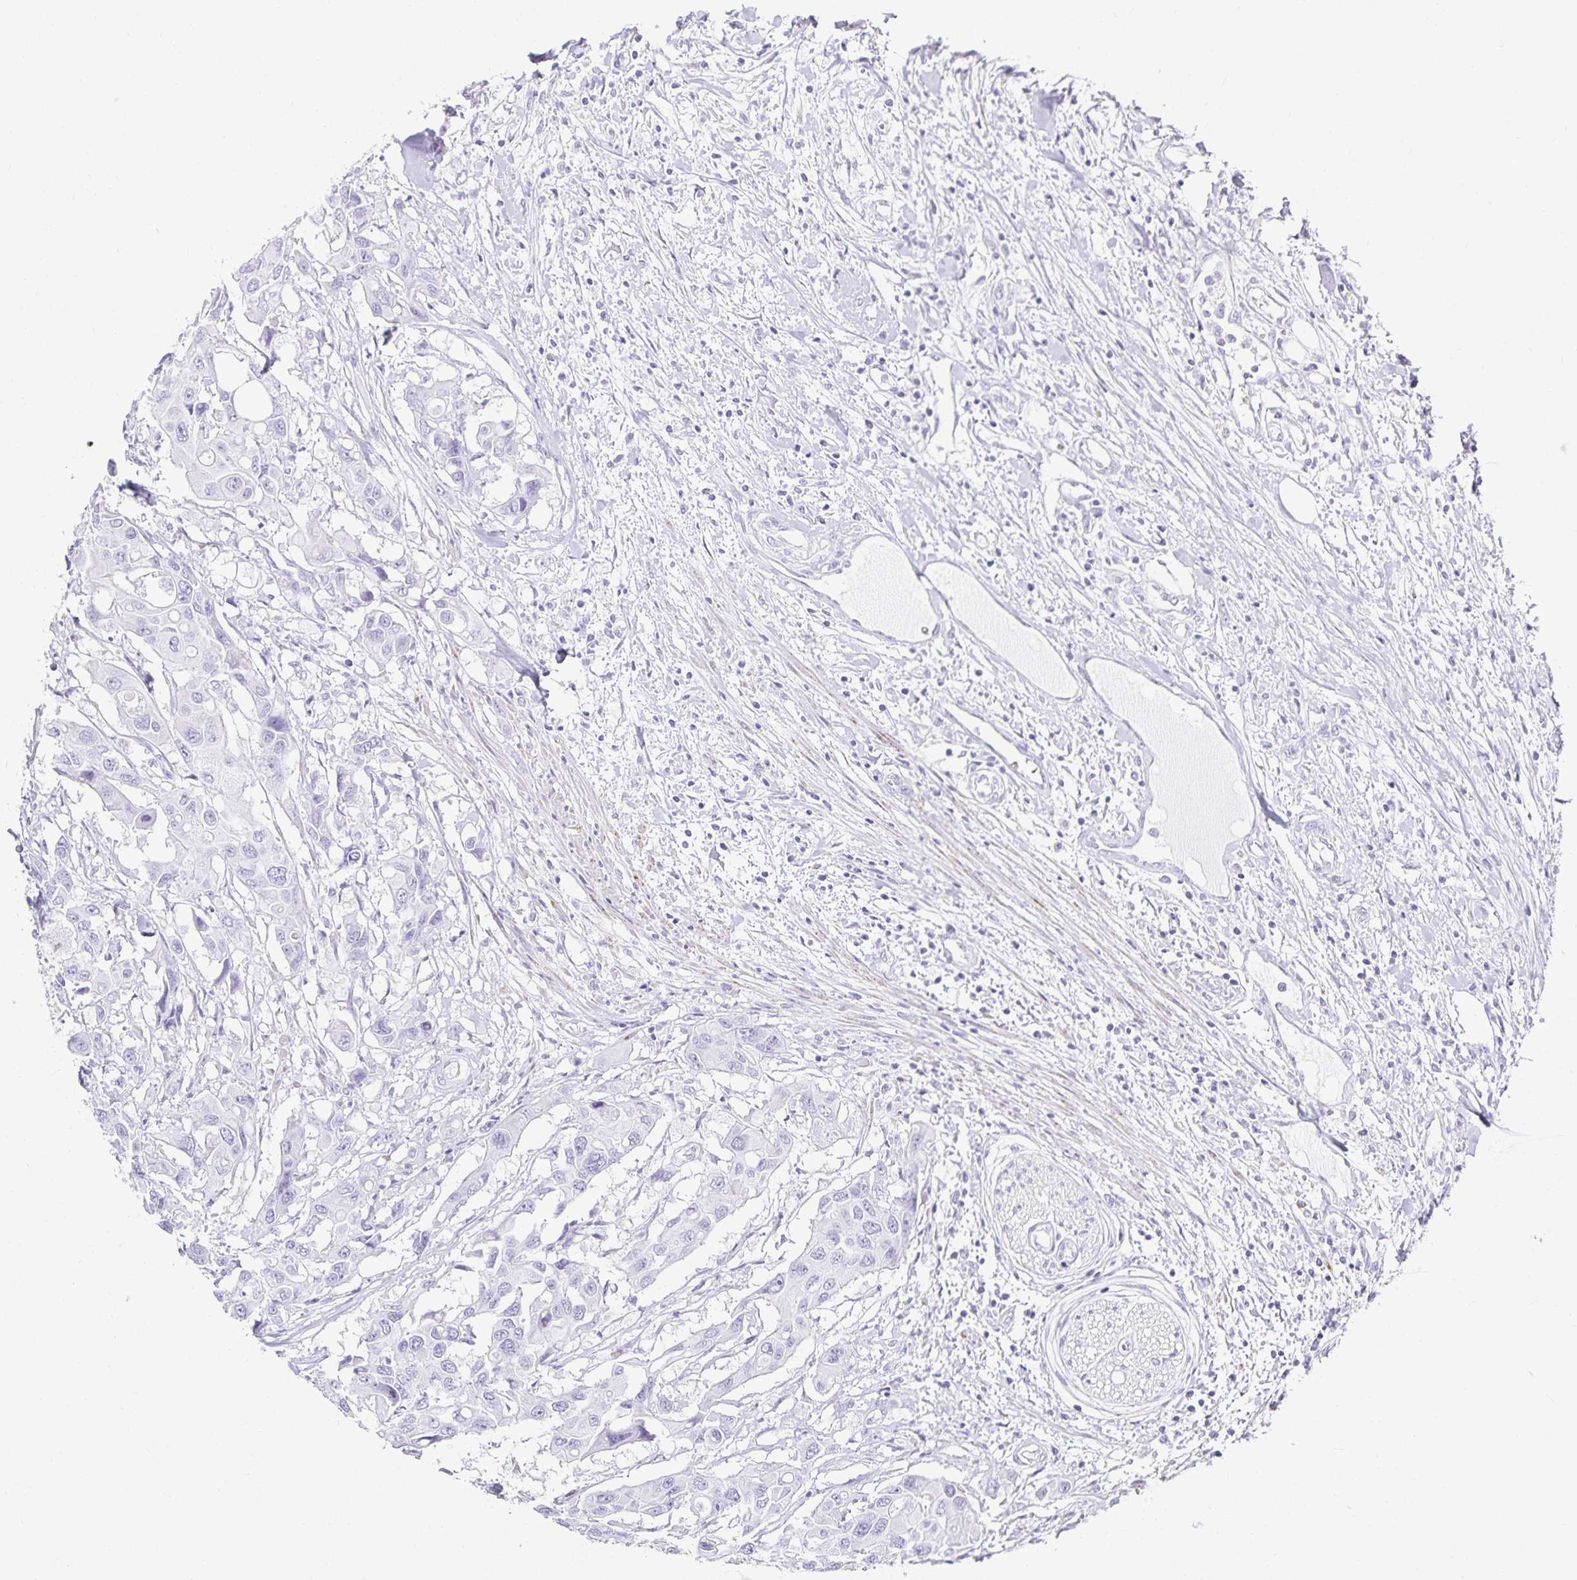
{"staining": {"intensity": "negative", "quantity": "none", "location": "none"}, "tissue": "colorectal cancer", "cell_type": "Tumor cells", "image_type": "cancer", "snomed": [{"axis": "morphology", "description": "Adenocarcinoma, NOS"}, {"axis": "topography", "description": "Colon"}], "caption": "This micrograph is of colorectal cancer (adenocarcinoma) stained with immunohistochemistry to label a protein in brown with the nuclei are counter-stained blue. There is no staining in tumor cells.", "gene": "GP2", "patient": {"sex": "male", "age": 77}}